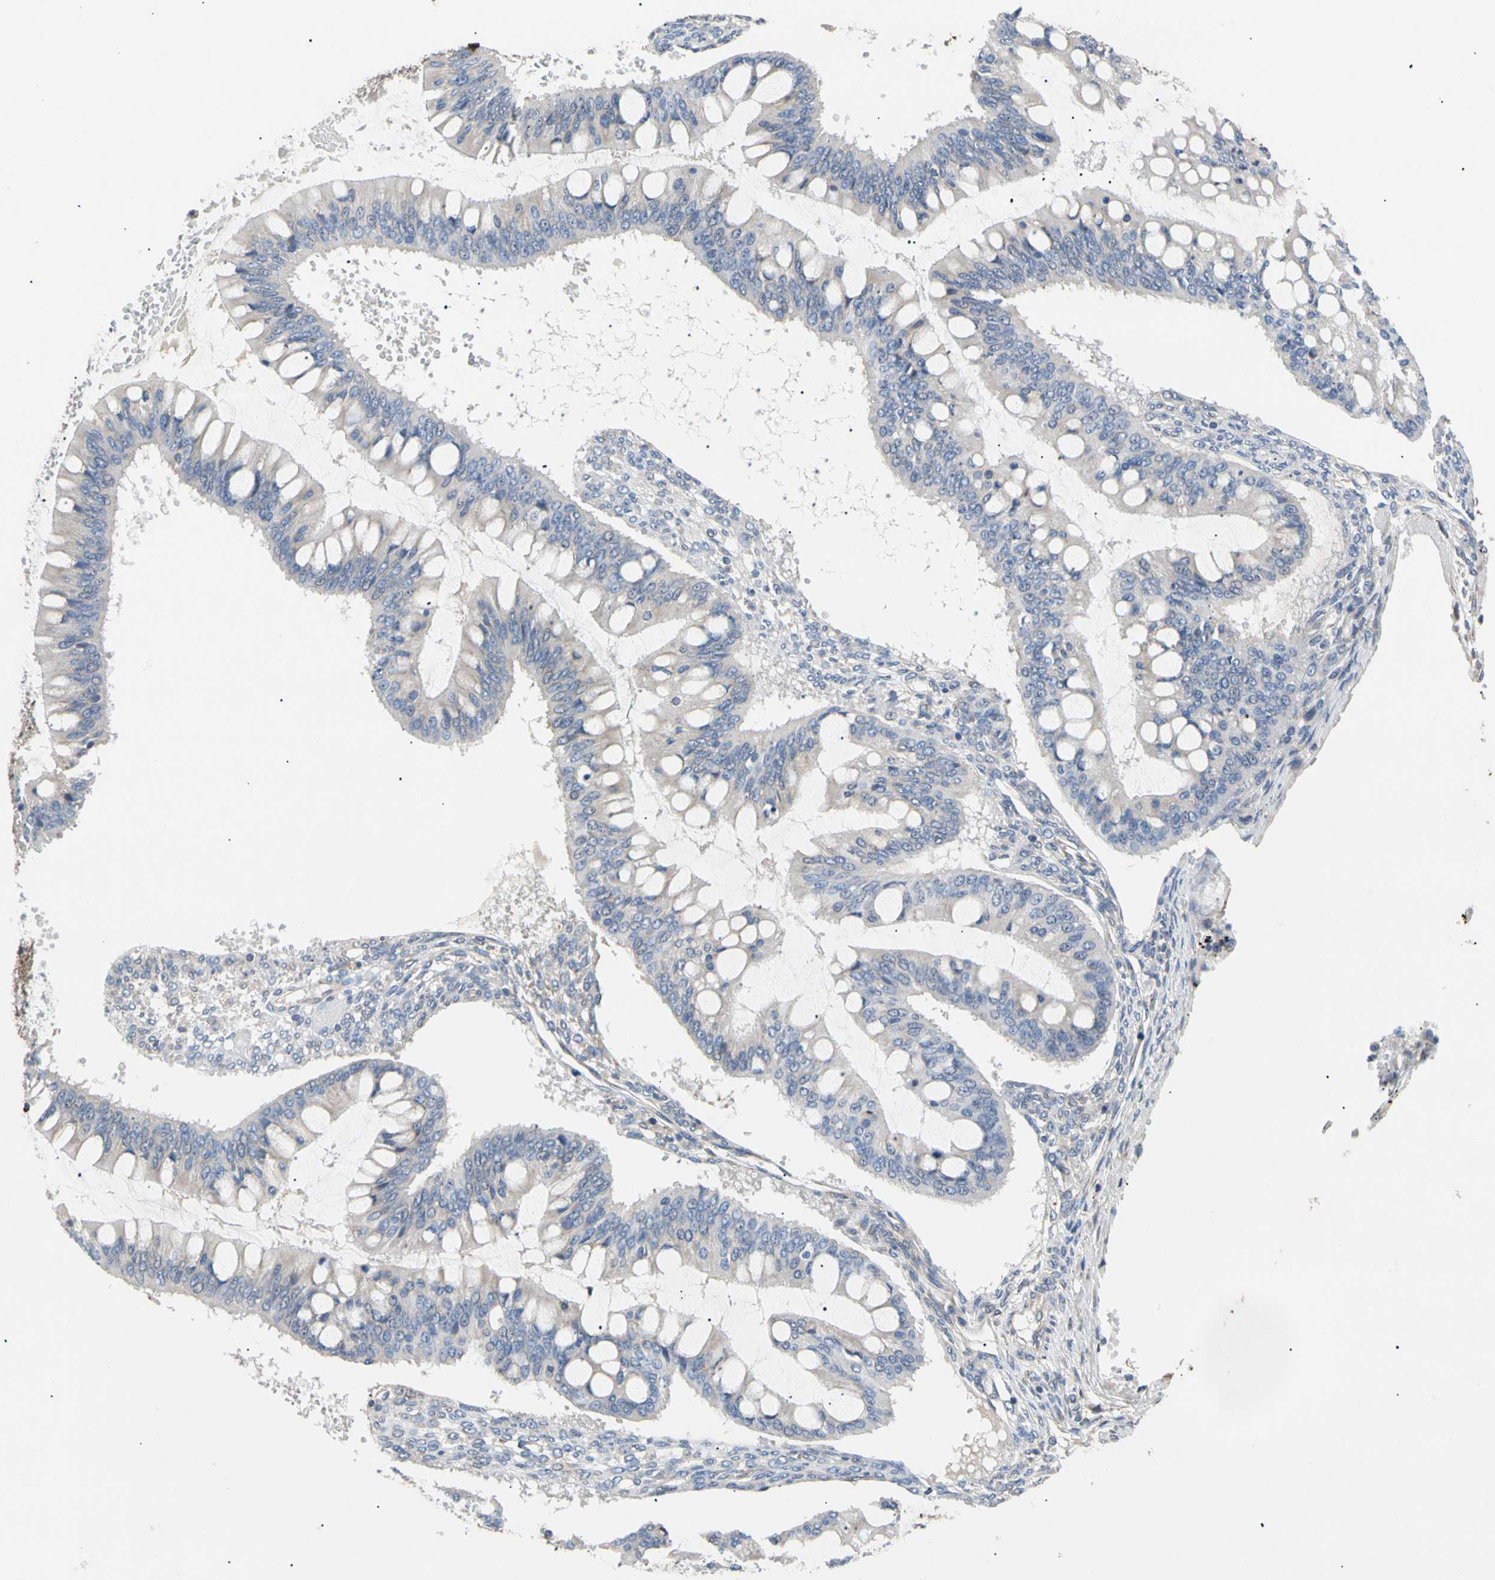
{"staining": {"intensity": "negative", "quantity": "none", "location": "none"}, "tissue": "ovarian cancer", "cell_type": "Tumor cells", "image_type": "cancer", "snomed": [{"axis": "morphology", "description": "Cystadenocarcinoma, mucinous, NOS"}, {"axis": "topography", "description": "Ovary"}], "caption": "The immunohistochemistry micrograph has no significant staining in tumor cells of ovarian mucinous cystadenocarcinoma tissue.", "gene": "PLGRKT", "patient": {"sex": "female", "age": 73}}